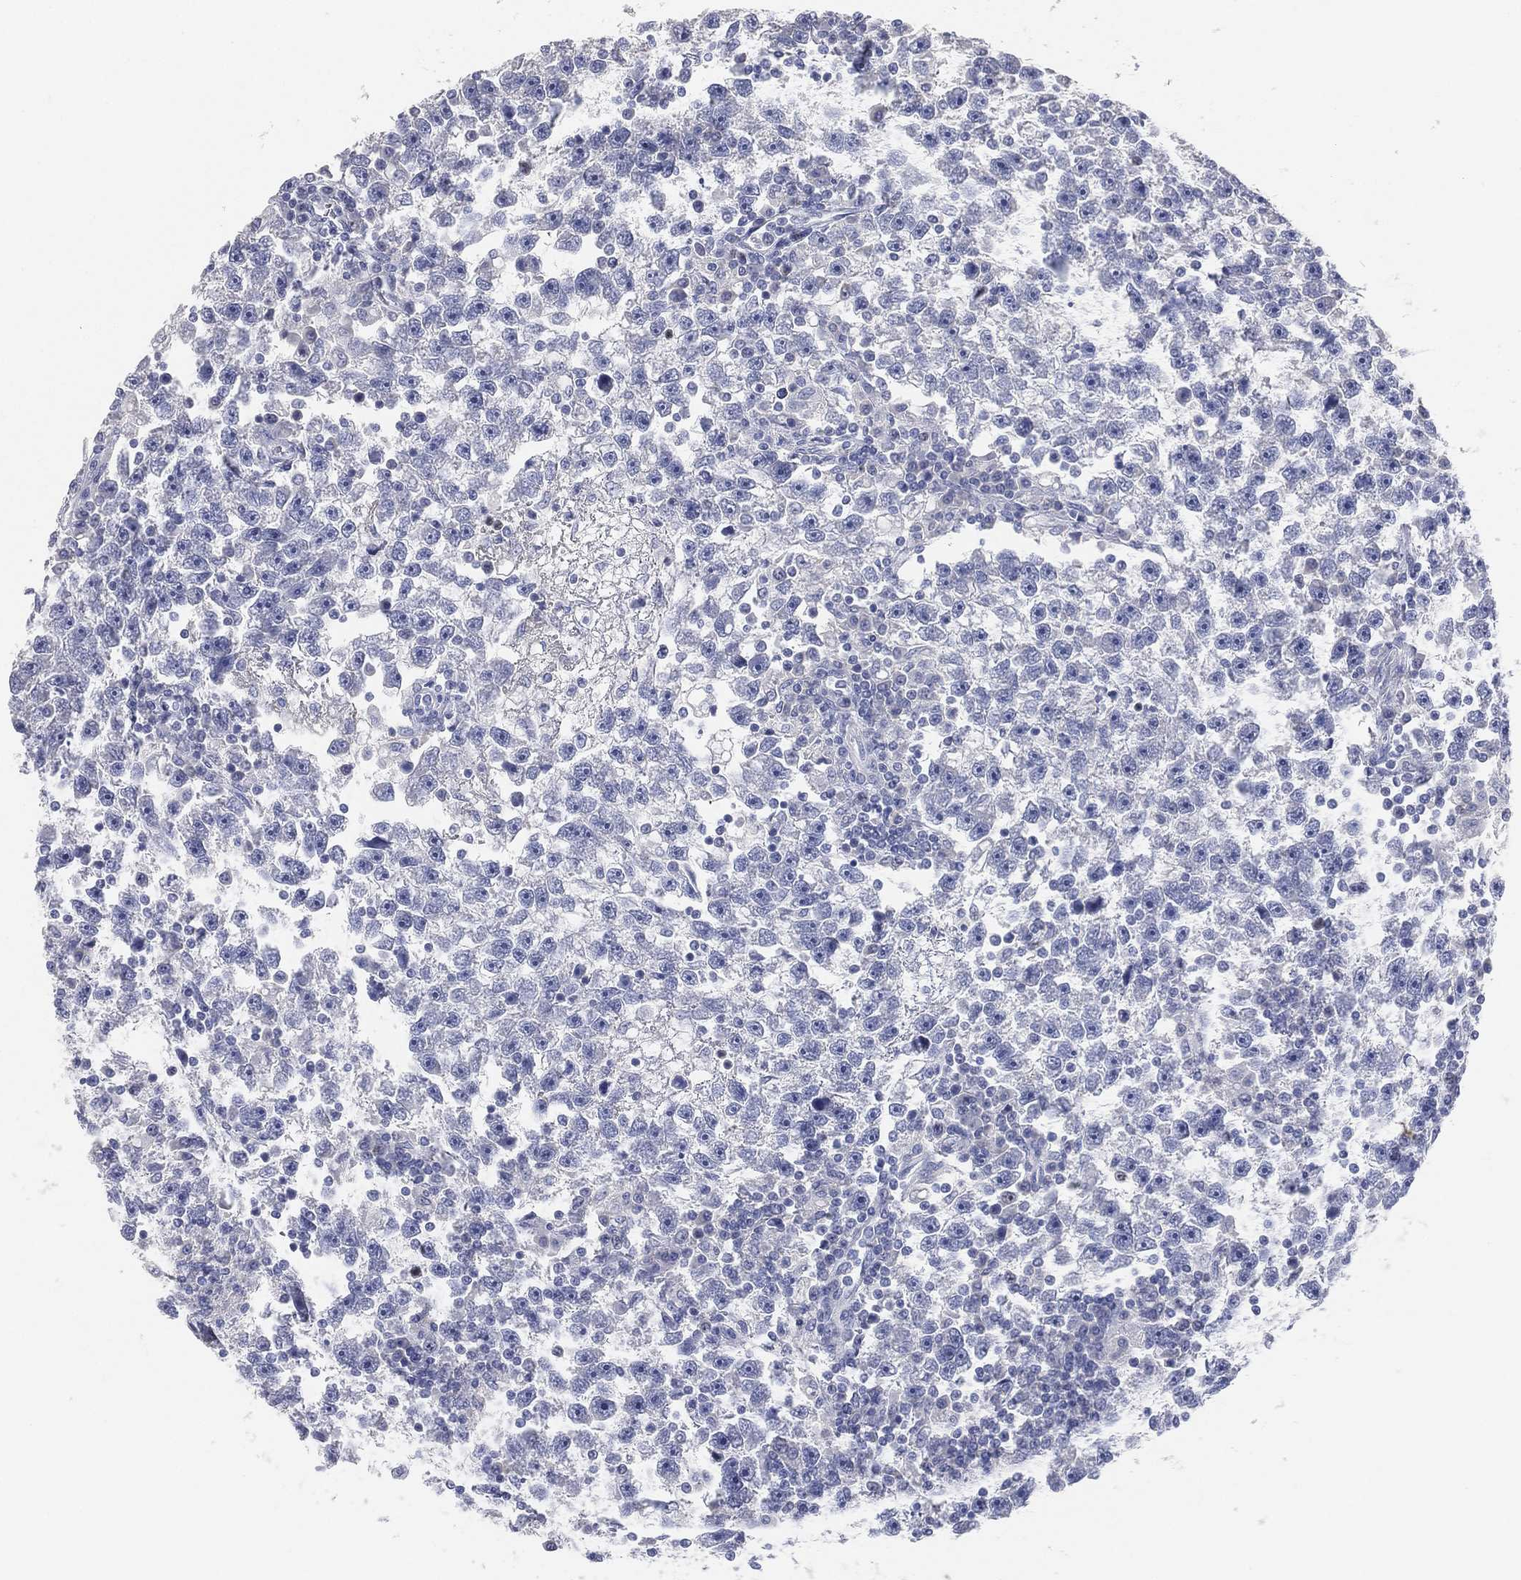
{"staining": {"intensity": "negative", "quantity": "none", "location": "none"}, "tissue": "testis cancer", "cell_type": "Tumor cells", "image_type": "cancer", "snomed": [{"axis": "morphology", "description": "Seminoma, NOS"}, {"axis": "topography", "description": "Testis"}], "caption": "Immunohistochemical staining of human seminoma (testis) demonstrates no significant staining in tumor cells.", "gene": "FAM187B", "patient": {"sex": "male", "age": 47}}